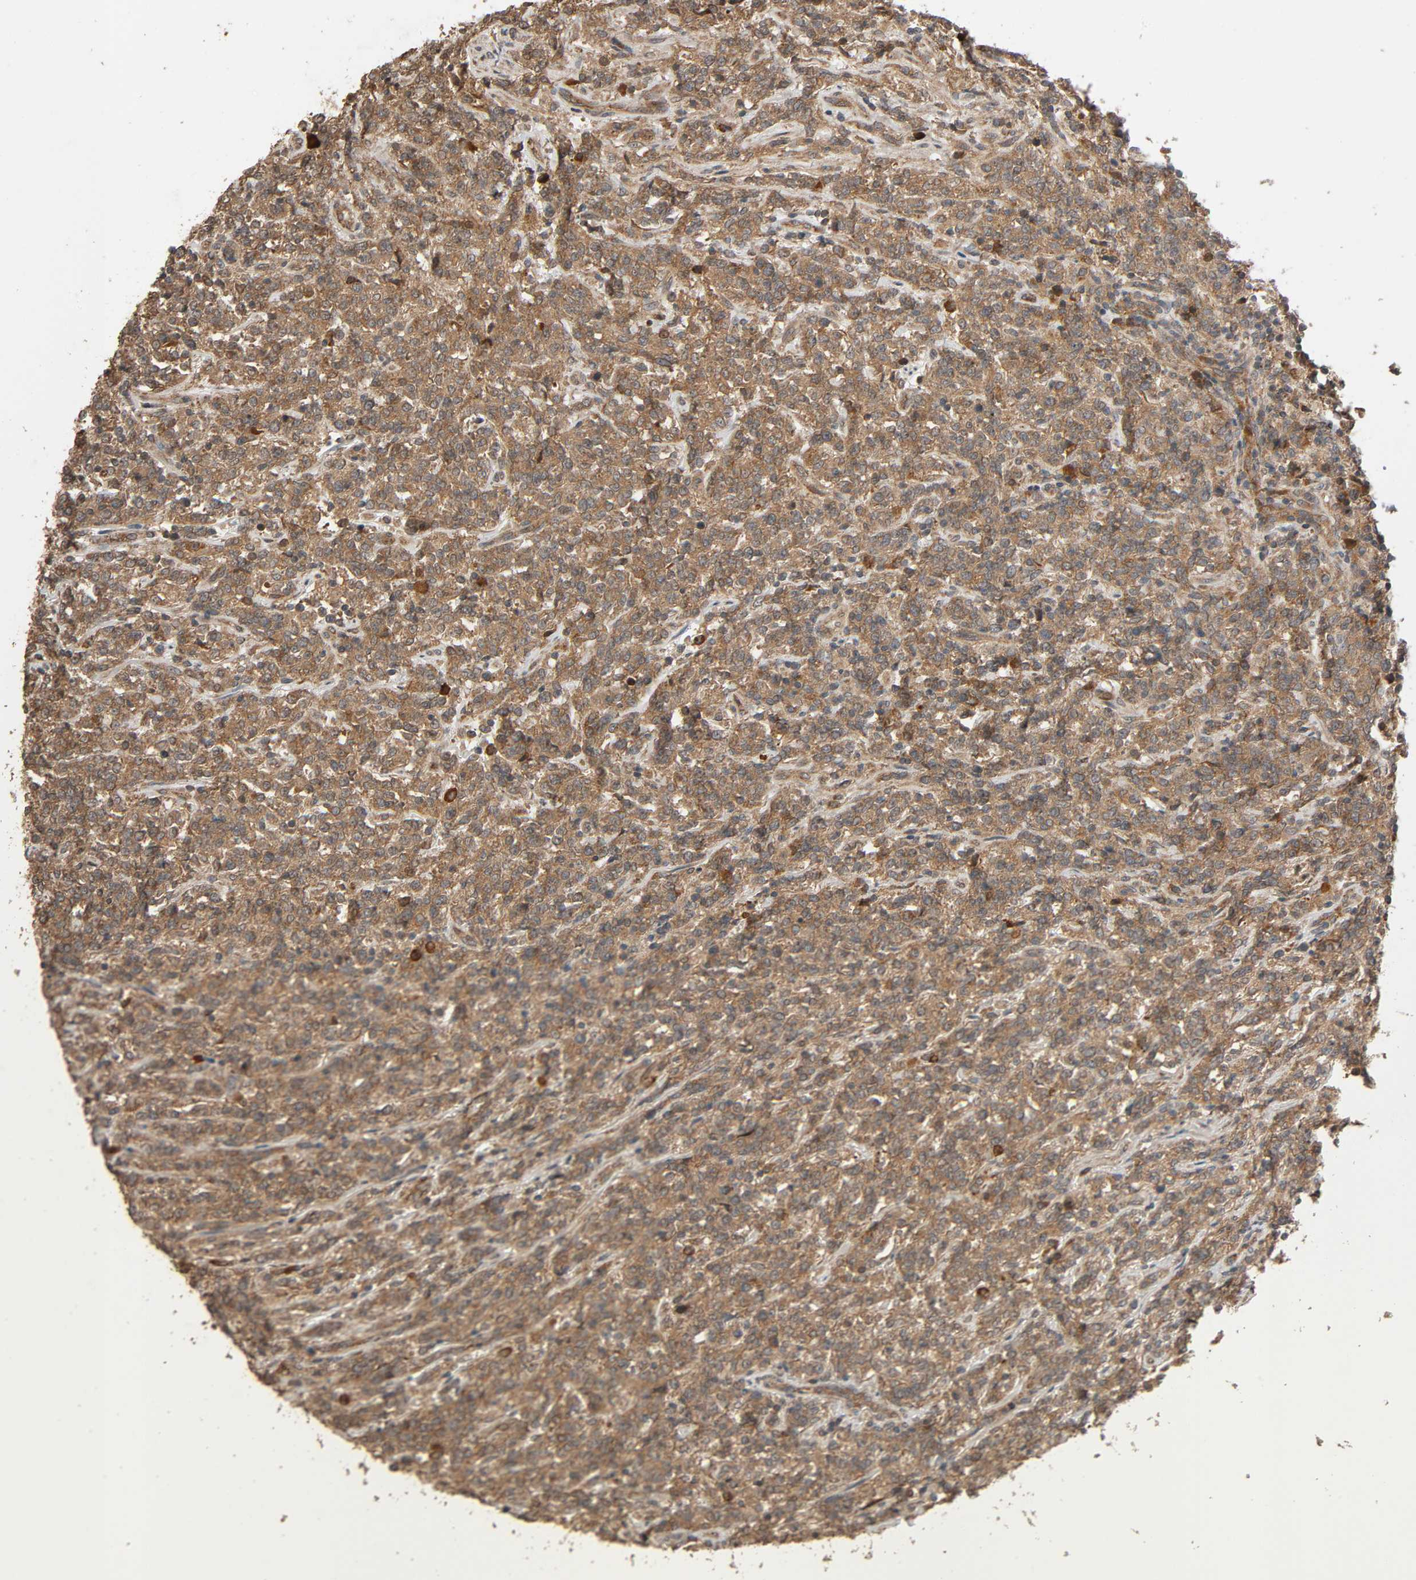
{"staining": {"intensity": "moderate", "quantity": ">75%", "location": "cytoplasmic/membranous"}, "tissue": "lymphoma", "cell_type": "Tumor cells", "image_type": "cancer", "snomed": [{"axis": "morphology", "description": "Malignant lymphoma, non-Hodgkin's type, High grade"}, {"axis": "topography", "description": "Soft tissue"}], "caption": "Lymphoma stained for a protein demonstrates moderate cytoplasmic/membranous positivity in tumor cells.", "gene": "MAP3K8", "patient": {"sex": "male", "age": 18}}